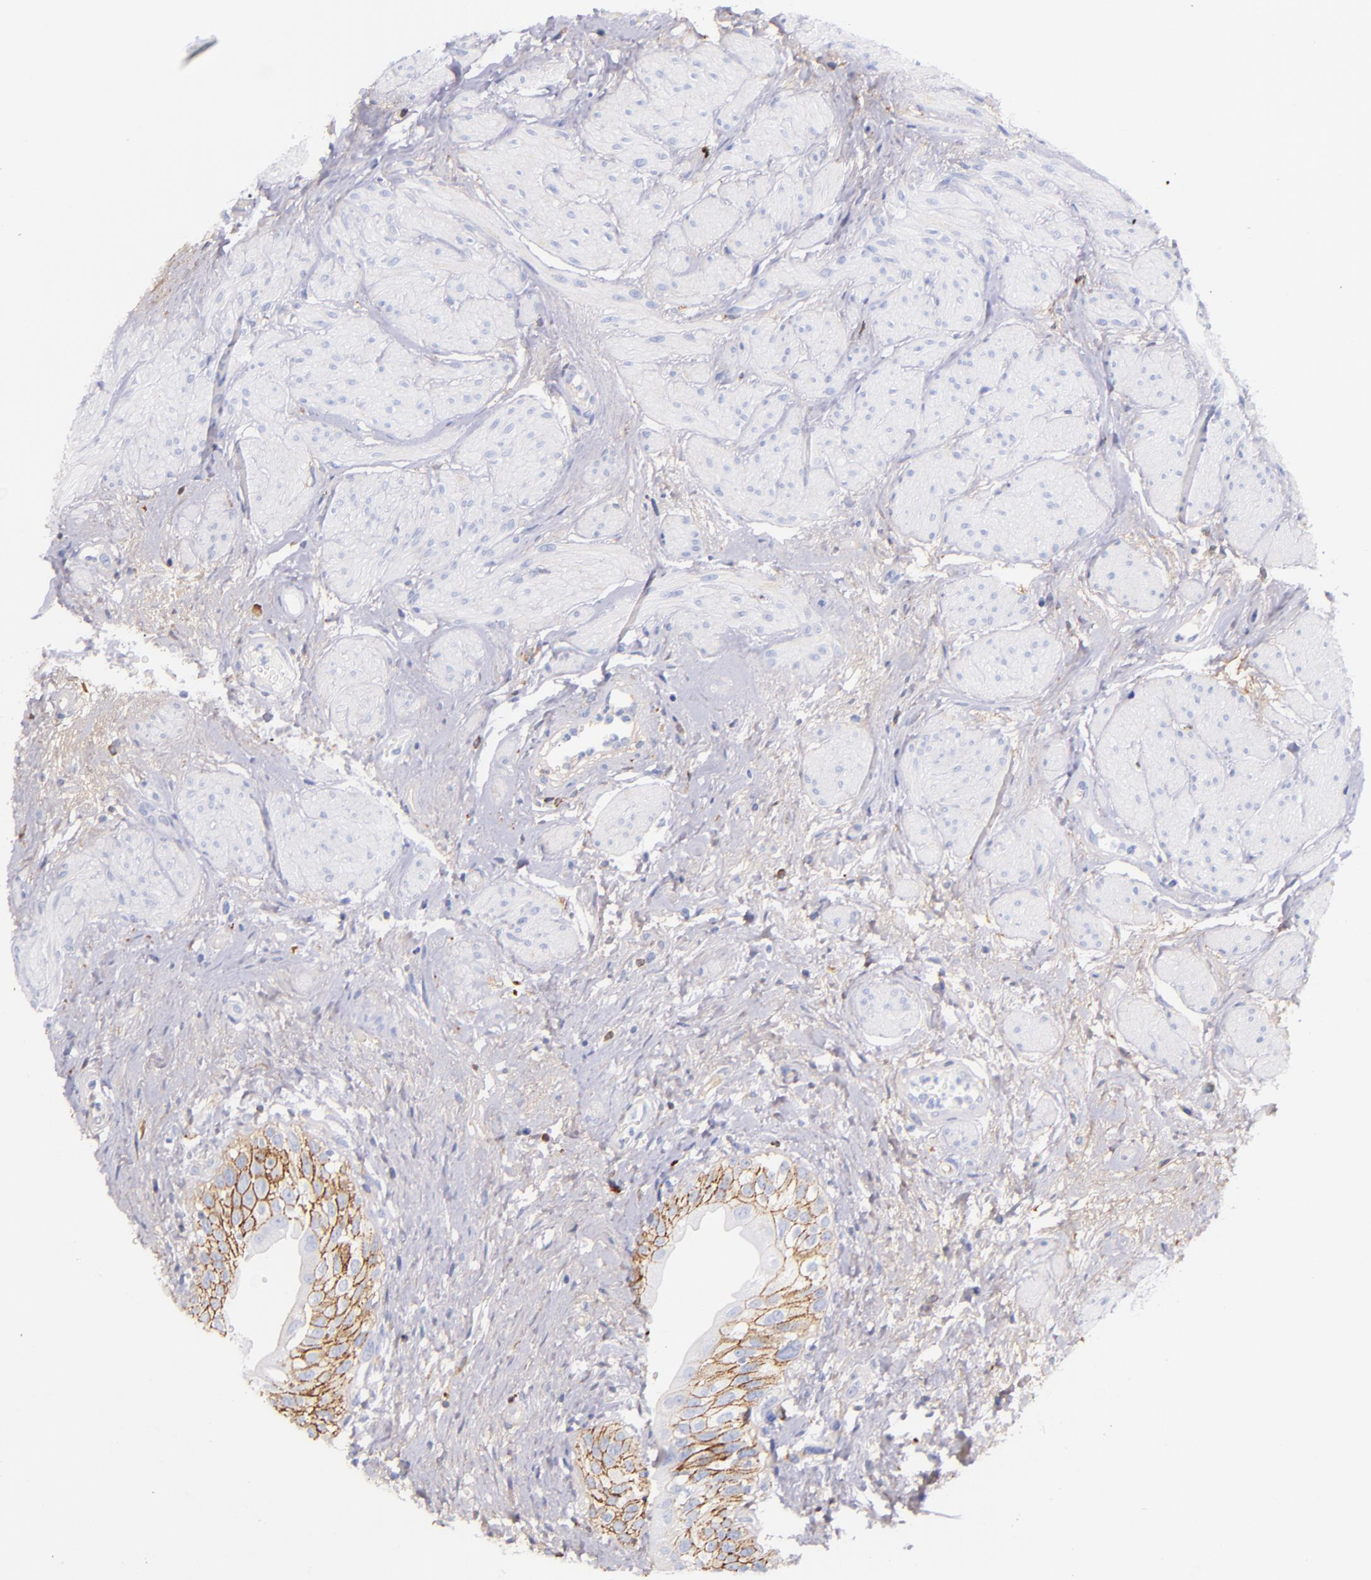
{"staining": {"intensity": "moderate", "quantity": "25%-75%", "location": "cytoplasmic/membranous"}, "tissue": "urinary bladder", "cell_type": "Urothelial cells", "image_type": "normal", "snomed": [{"axis": "morphology", "description": "Normal tissue, NOS"}, {"axis": "topography", "description": "Urinary bladder"}], "caption": "Immunohistochemistry (IHC) staining of benign urinary bladder, which exhibits medium levels of moderate cytoplasmic/membranous staining in approximately 25%-75% of urothelial cells indicating moderate cytoplasmic/membranous protein positivity. The staining was performed using DAB (3,3'-diaminobenzidine) (brown) for protein detection and nuclei were counterstained in hematoxylin (blue).", "gene": "KNG1", "patient": {"sex": "female", "age": 55}}